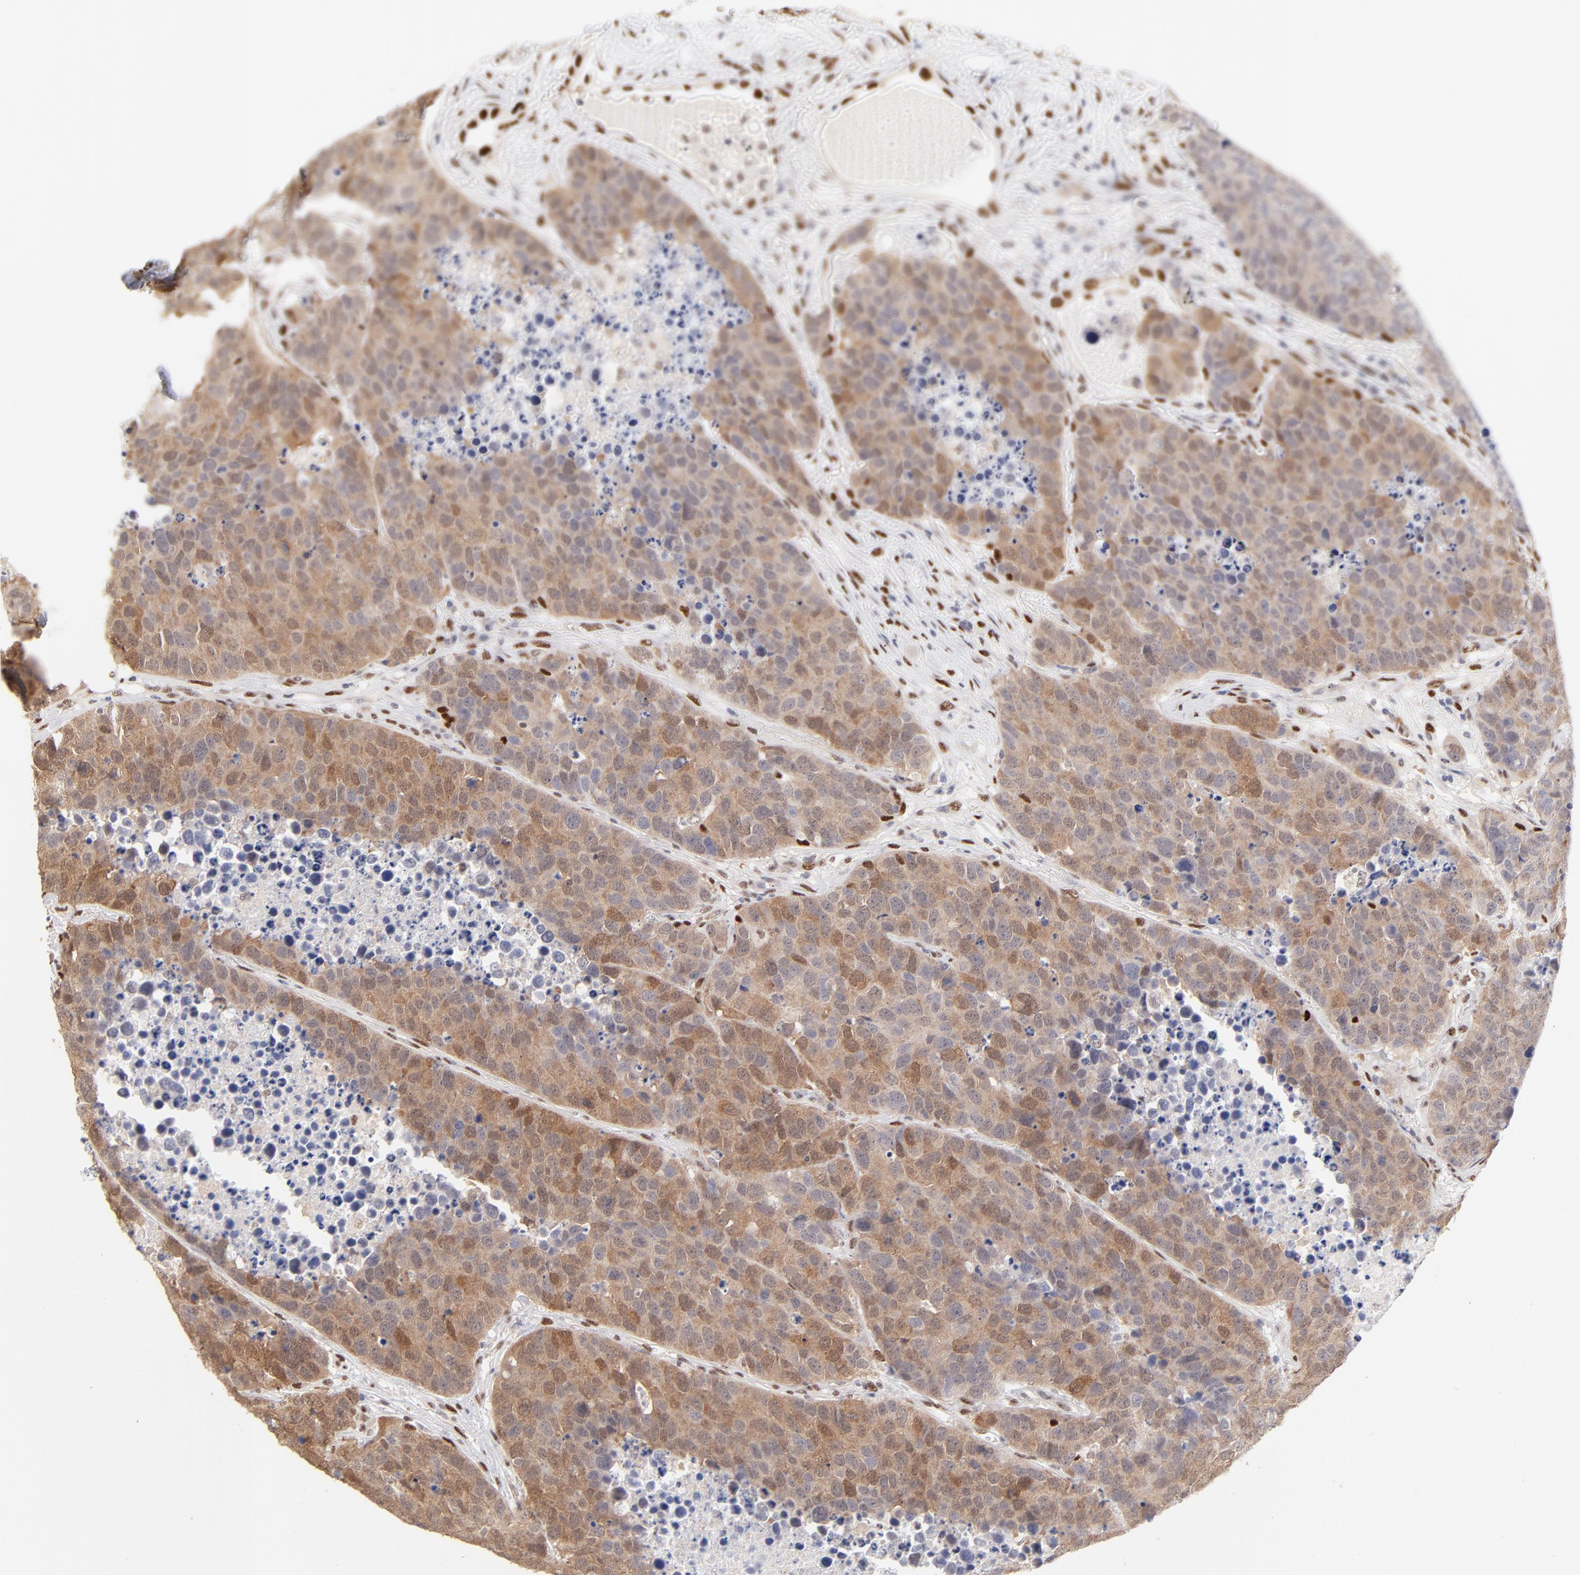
{"staining": {"intensity": "moderate", "quantity": ">75%", "location": "cytoplasmic/membranous,nuclear"}, "tissue": "carcinoid", "cell_type": "Tumor cells", "image_type": "cancer", "snomed": [{"axis": "morphology", "description": "Carcinoid, malignant, NOS"}, {"axis": "topography", "description": "Lung"}], "caption": "Carcinoid stained with a protein marker reveals moderate staining in tumor cells.", "gene": "STAT3", "patient": {"sex": "male", "age": 60}}